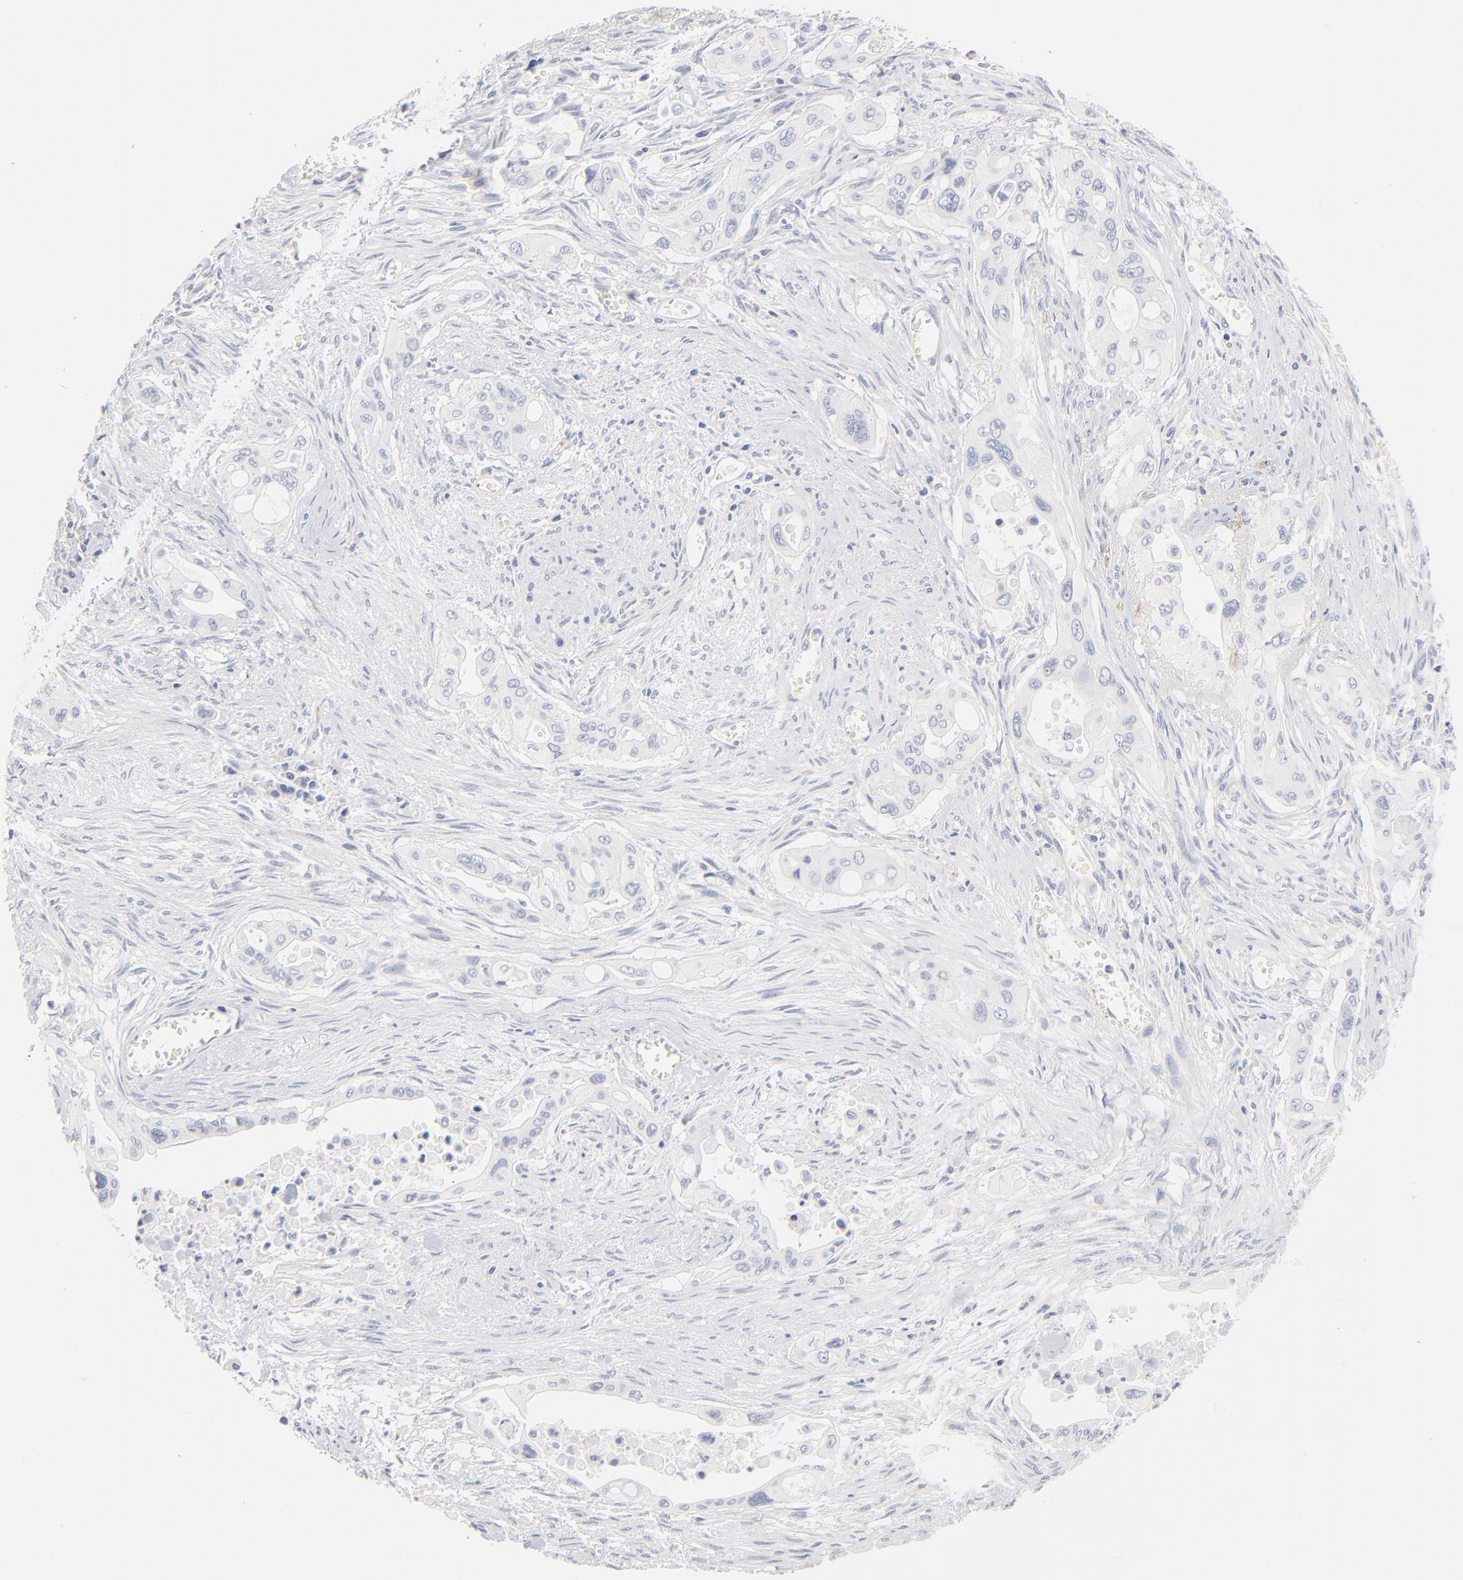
{"staining": {"intensity": "negative", "quantity": "none", "location": "none"}, "tissue": "pancreatic cancer", "cell_type": "Tumor cells", "image_type": "cancer", "snomed": [{"axis": "morphology", "description": "Adenocarcinoma, NOS"}, {"axis": "topography", "description": "Pancreas"}], "caption": "Immunohistochemical staining of adenocarcinoma (pancreatic) displays no significant expression in tumor cells.", "gene": "ITGA8", "patient": {"sex": "male", "age": 77}}